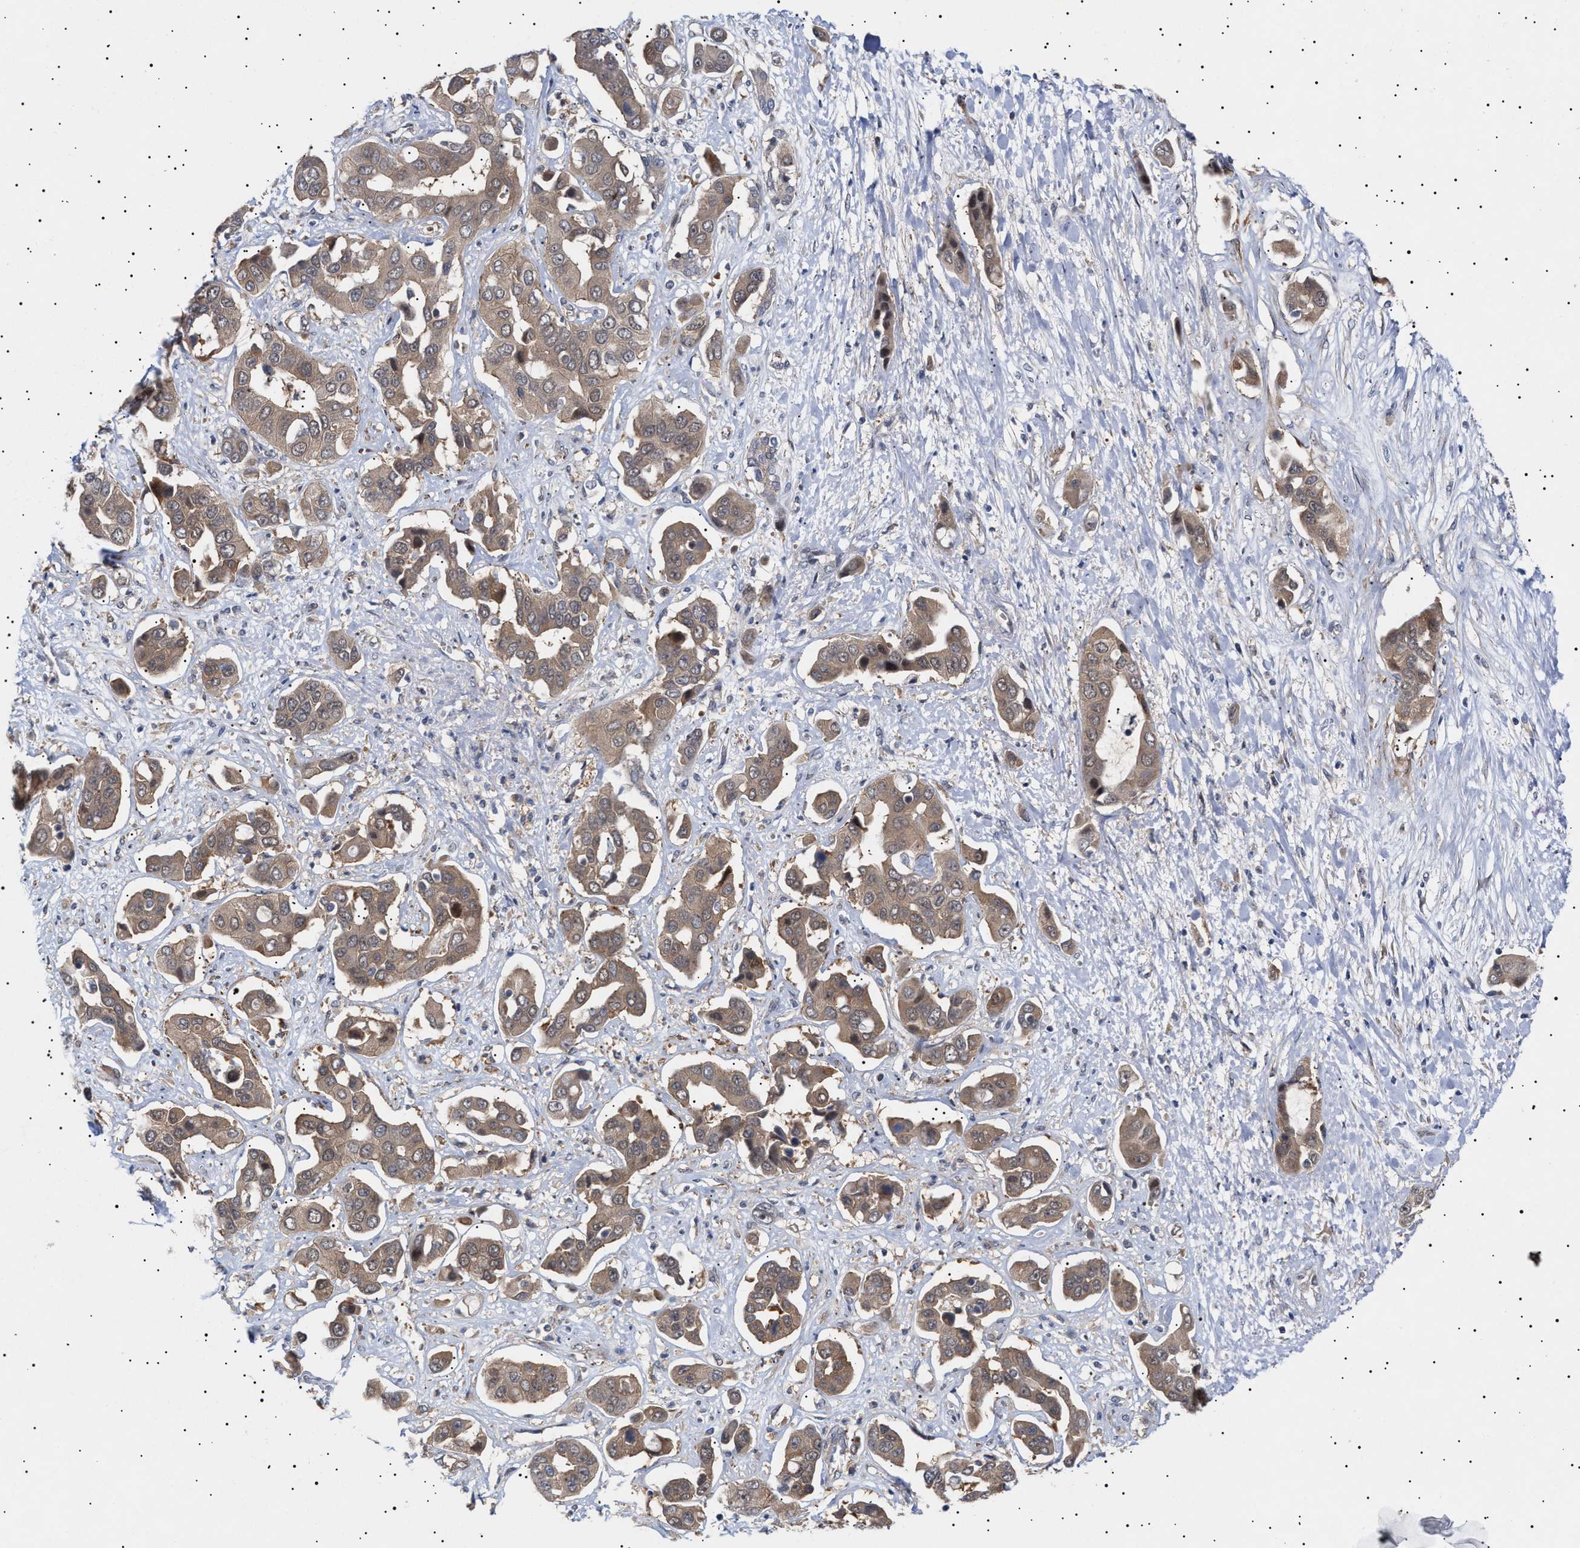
{"staining": {"intensity": "moderate", "quantity": ">75%", "location": "cytoplasmic/membranous"}, "tissue": "liver cancer", "cell_type": "Tumor cells", "image_type": "cancer", "snomed": [{"axis": "morphology", "description": "Cholangiocarcinoma"}, {"axis": "topography", "description": "Liver"}], "caption": "A brown stain labels moderate cytoplasmic/membranous staining of a protein in liver cancer tumor cells.", "gene": "NPLOC4", "patient": {"sex": "female", "age": 52}}